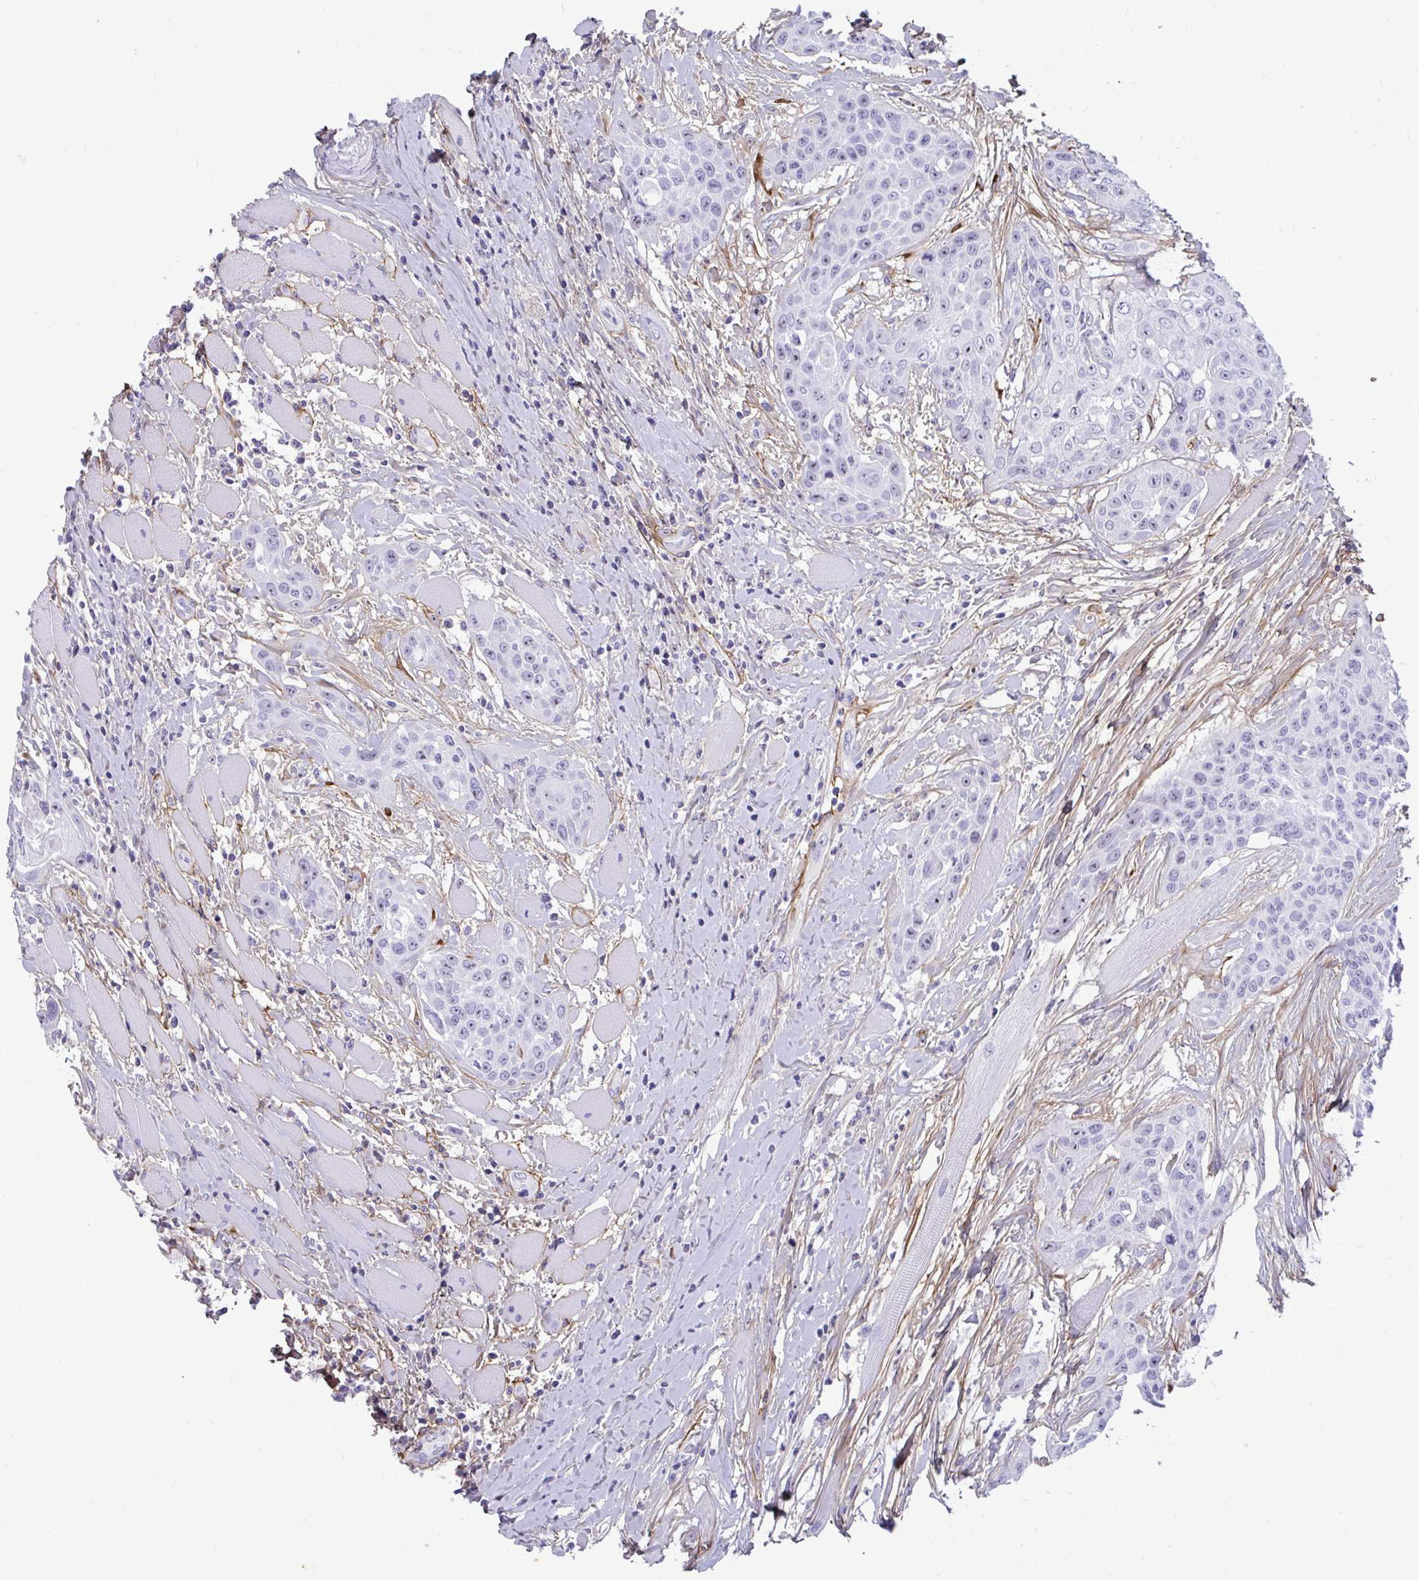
{"staining": {"intensity": "negative", "quantity": "none", "location": "none"}, "tissue": "head and neck cancer", "cell_type": "Tumor cells", "image_type": "cancer", "snomed": [{"axis": "morphology", "description": "Squamous cell carcinoma, NOS"}, {"axis": "topography", "description": "Head-Neck"}], "caption": "The micrograph displays no staining of tumor cells in head and neck cancer. The staining was performed using DAB to visualize the protein expression in brown, while the nuclei were stained in blue with hematoxylin (Magnification: 20x).", "gene": "LHFPL6", "patient": {"sex": "female", "age": 73}}